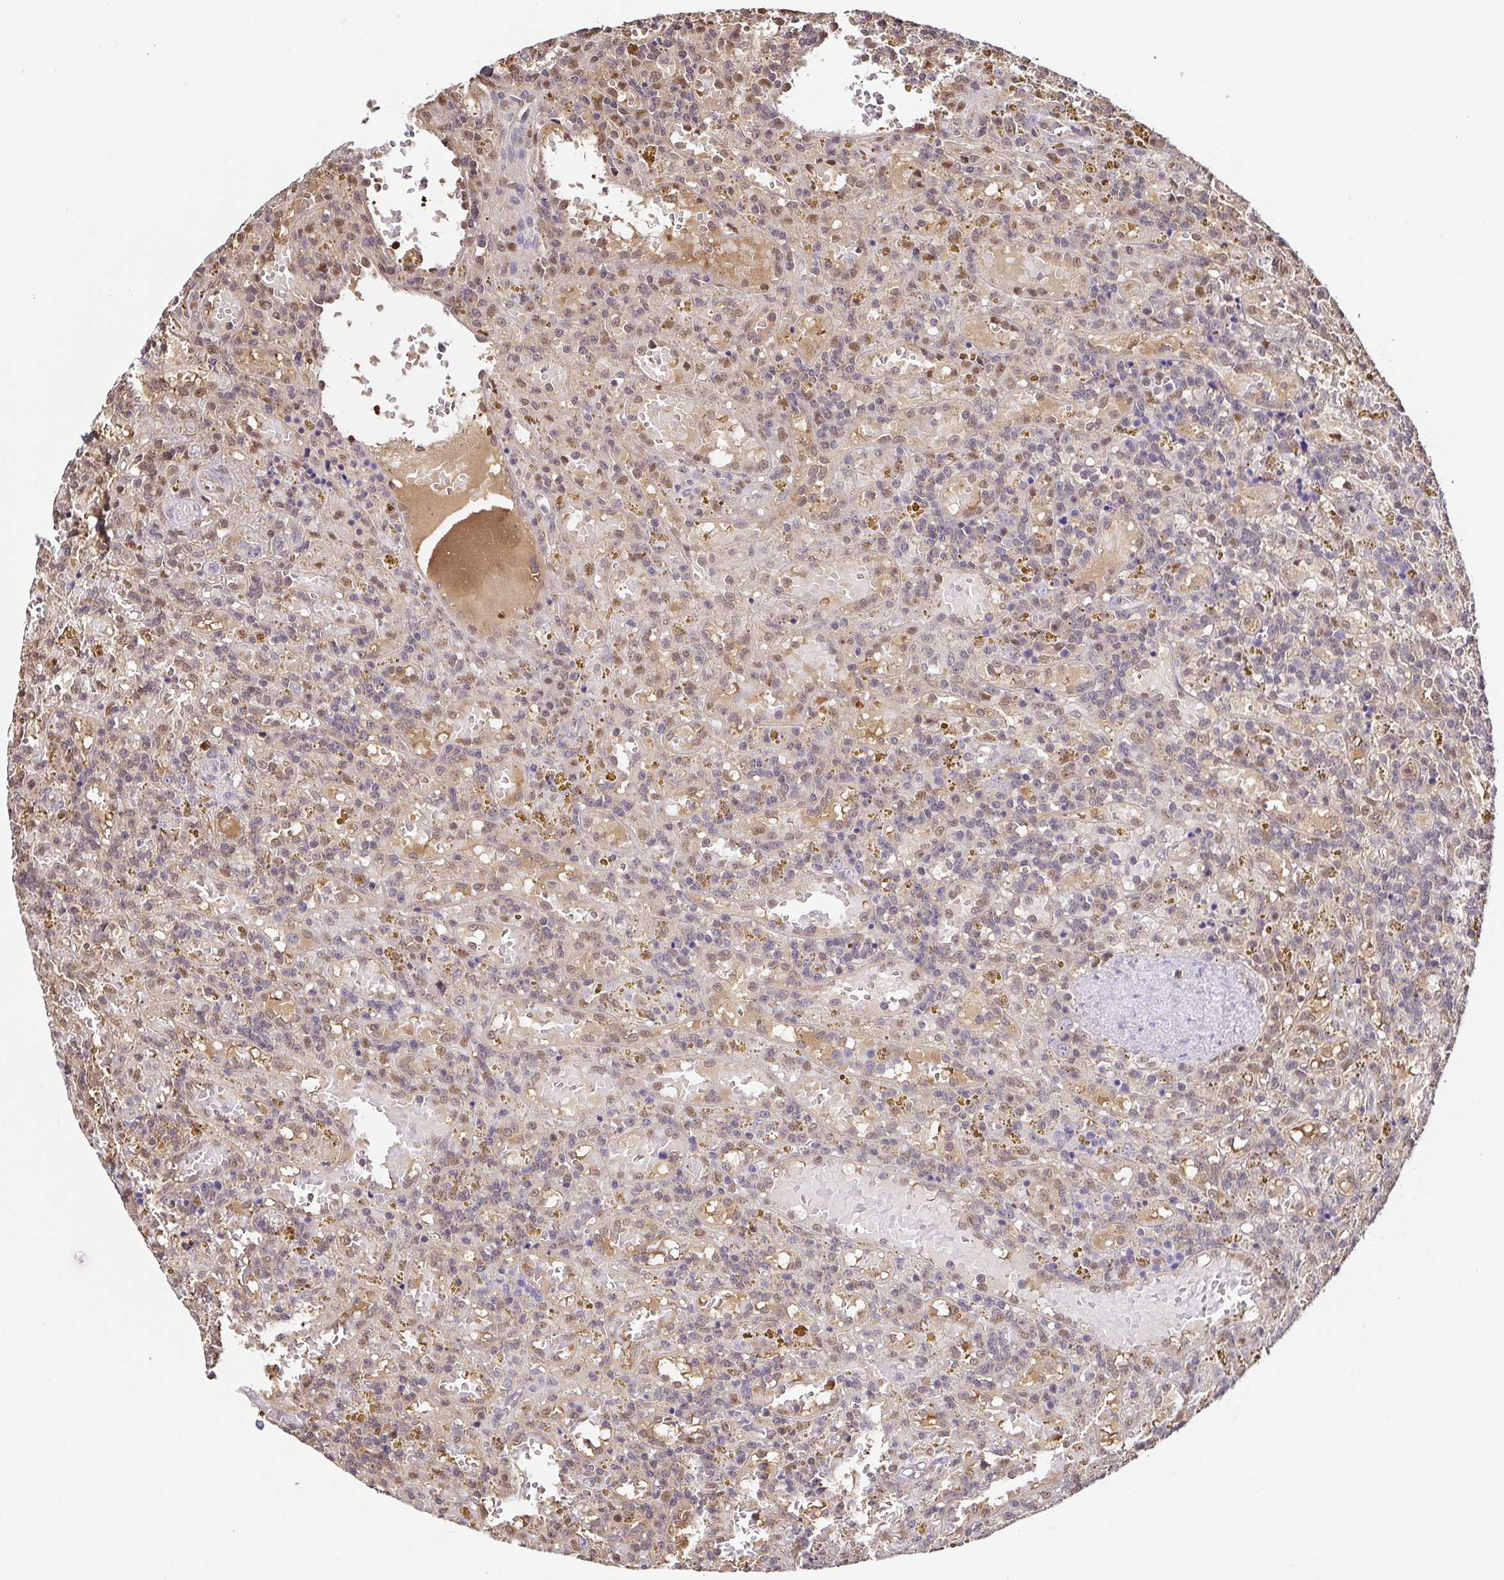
{"staining": {"intensity": "moderate", "quantity": ">75%", "location": "cytoplasmic/membranous,nuclear"}, "tissue": "lymphoma", "cell_type": "Tumor cells", "image_type": "cancer", "snomed": [{"axis": "morphology", "description": "Malignant lymphoma, non-Hodgkin's type, Low grade"}, {"axis": "topography", "description": "Spleen"}], "caption": "Lymphoma tissue displays moderate cytoplasmic/membranous and nuclear positivity in about >75% of tumor cells, visualized by immunohistochemistry. (Brightfield microscopy of DAB IHC at high magnification).", "gene": "PSMB9", "patient": {"sex": "female", "age": 65}}